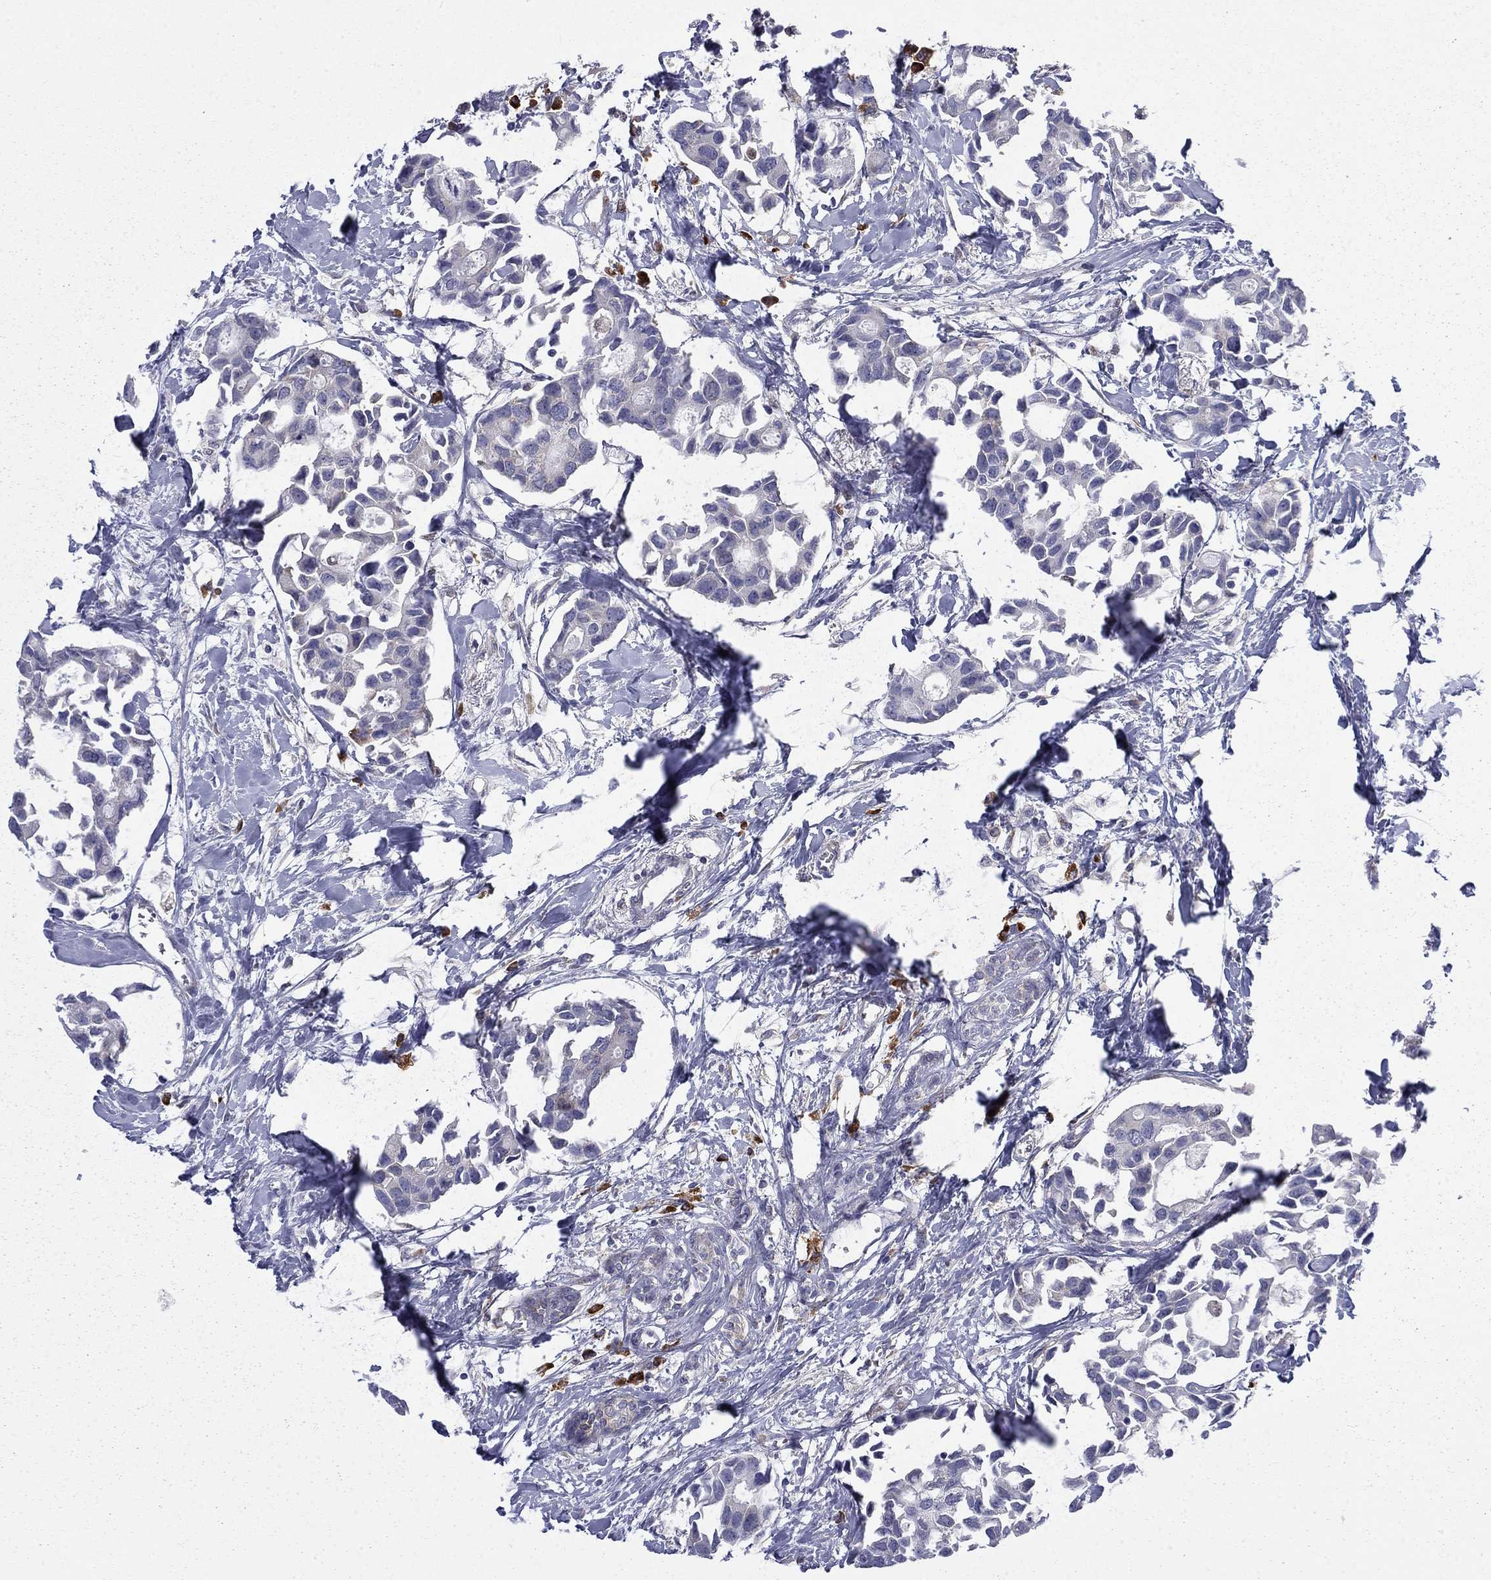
{"staining": {"intensity": "negative", "quantity": "none", "location": "none"}, "tissue": "breast cancer", "cell_type": "Tumor cells", "image_type": "cancer", "snomed": [{"axis": "morphology", "description": "Duct carcinoma"}, {"axis": "topography", "description": "Breast"}], "caption": "DAB (3,3'-diaminobenzidine) immunohistochemical staining of breast cancer shows no significant expression in tumor cells. Nuclei are stained in blue.", "gene": "PABPC4", "patient": {"sex": "female", "age": 83}}